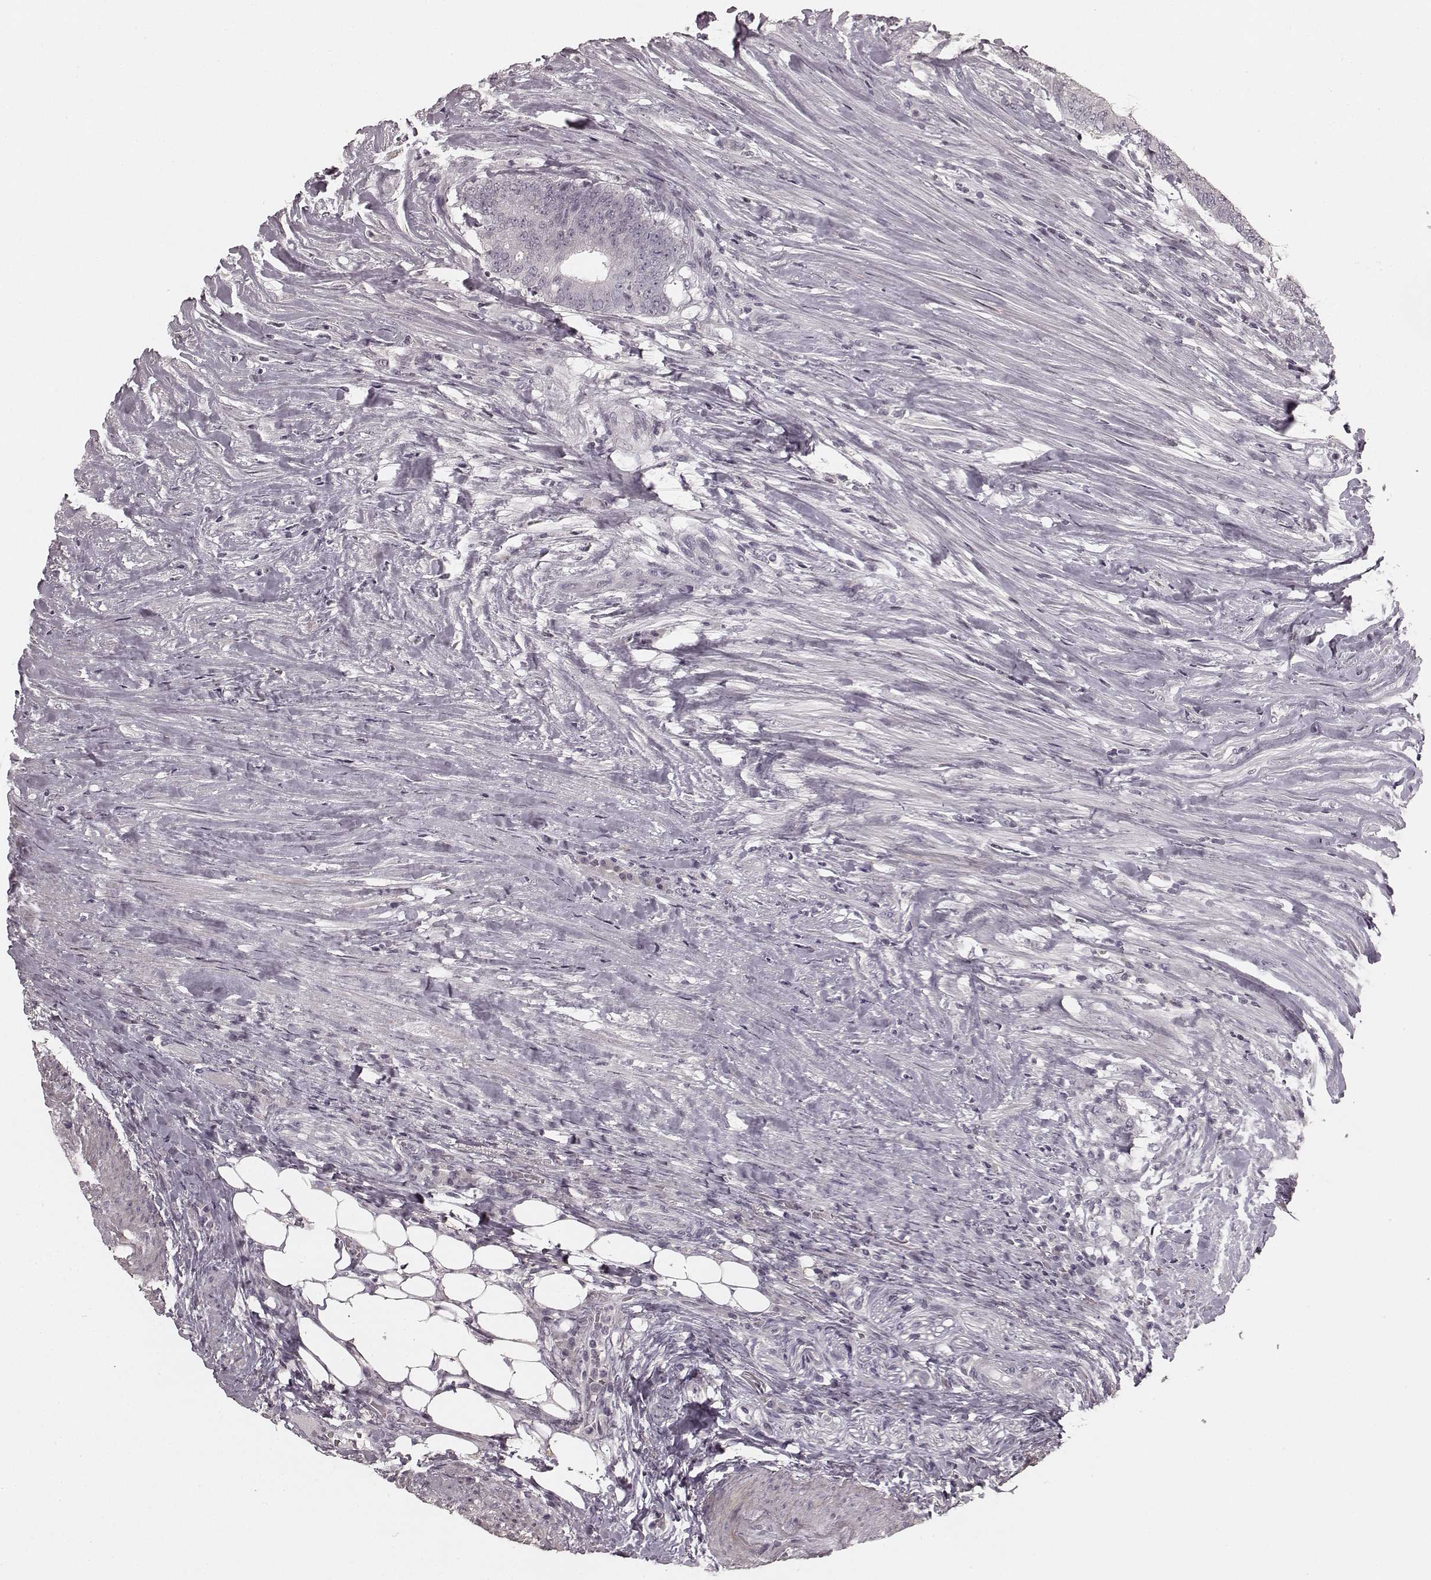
{"staining": {"intensity": "negative", "quantity": "none", "location": "none"}, "tissue": "colorectal cancer", "cell_type": "Tumor cells", "image_type": "cancer", "snomed": [{"axis": "morphology", "description": "Adenocarcinoma, NOS"}, {"axis": "topography", "description": "Colon"}], "caption": "Image shows no significant protein expression in tumor cells of colorectal adenocarcinoma.", "gene": "RIT2", "patient": {"sex": "female", "age": 43}}